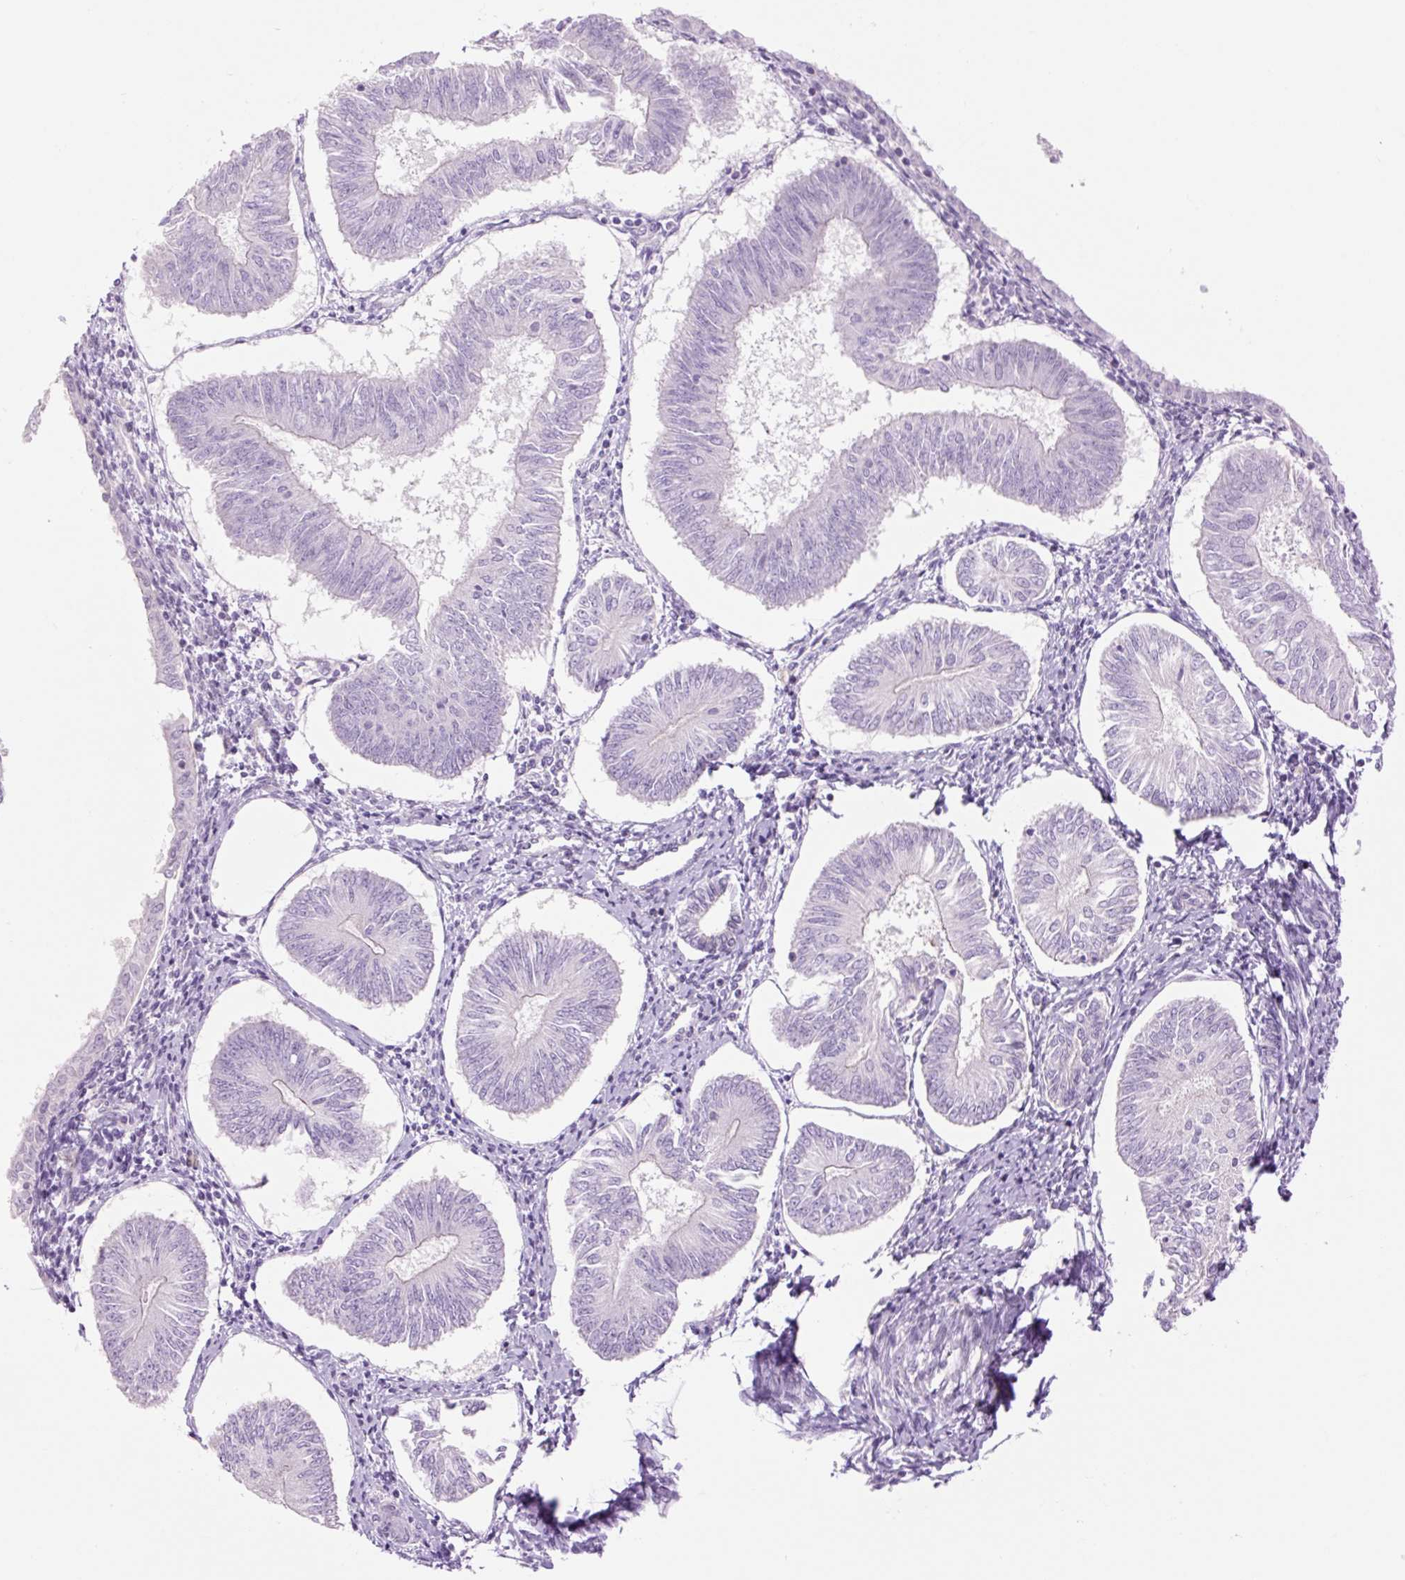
{"staining": {"intensity": "negative", "quantity": "none", "location": "none"}, "tissue": "endometrial cancer", "cell_type": "Tumor cells", "image_type": "cancer", "snomed": [{"axis": "morphology", "description": "Adenocarcinoma, NOS"}, {"axis": "topography", "description": "Endometrium"}], "caption": "An immunohistochemistry photomicrograph of adenocarcinoma (endometrial) is shown. There is no staining in tumor cells of adenocarcinoma (endometrial). The staining is performed using DAB brown chromogen with nuclei counter-stained in using hematoxylin.", "gene": "GRID2", "patient": {"sex": "female", "age": 58}}